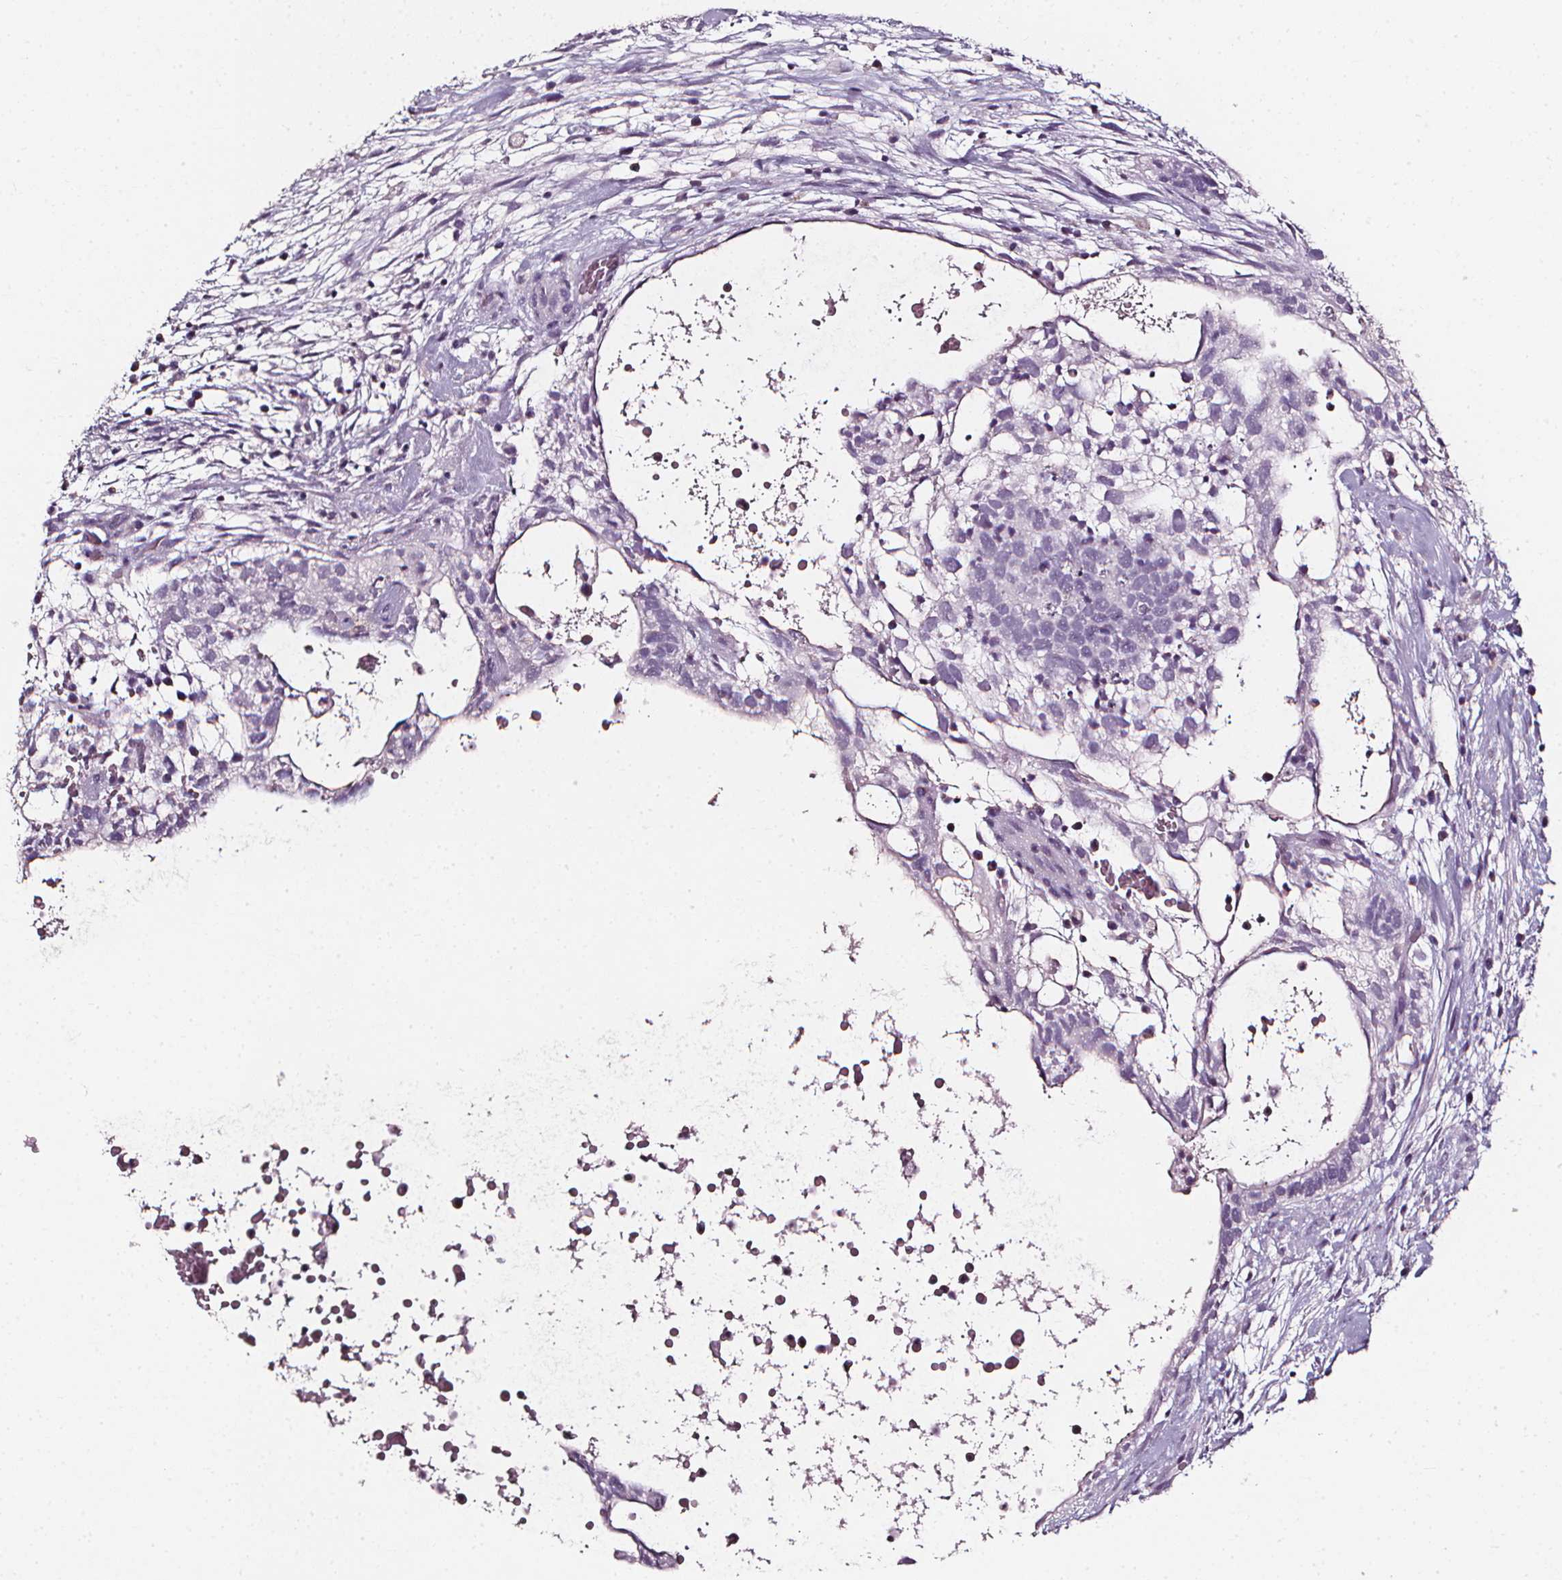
{"staining": {"intensity": "negative", "quantity": "none", "location": "none"}, "tissue": "testis cancer", "cell_type": "Tumor cells", "image_type": "cancer", "snomed": [{"axis": "morphology", "description": "Normal tissue, NOS"}, {"axis": "morphology", "description": "Carcinoma, Embryonal, NOS"}, {"axis": "topography", "description": "Testis"}], "caption": "This photomicrograph is of testis embryonal carcinoma stained with IHC to label a protein in brown with the nuclei are counter-stained blue. There is no expression in tumor cells. (DAB immunohistochemistry (IHC), high magnification).", "gene": "DEFA5", "patient": {"sex": "male", "age": 32}}